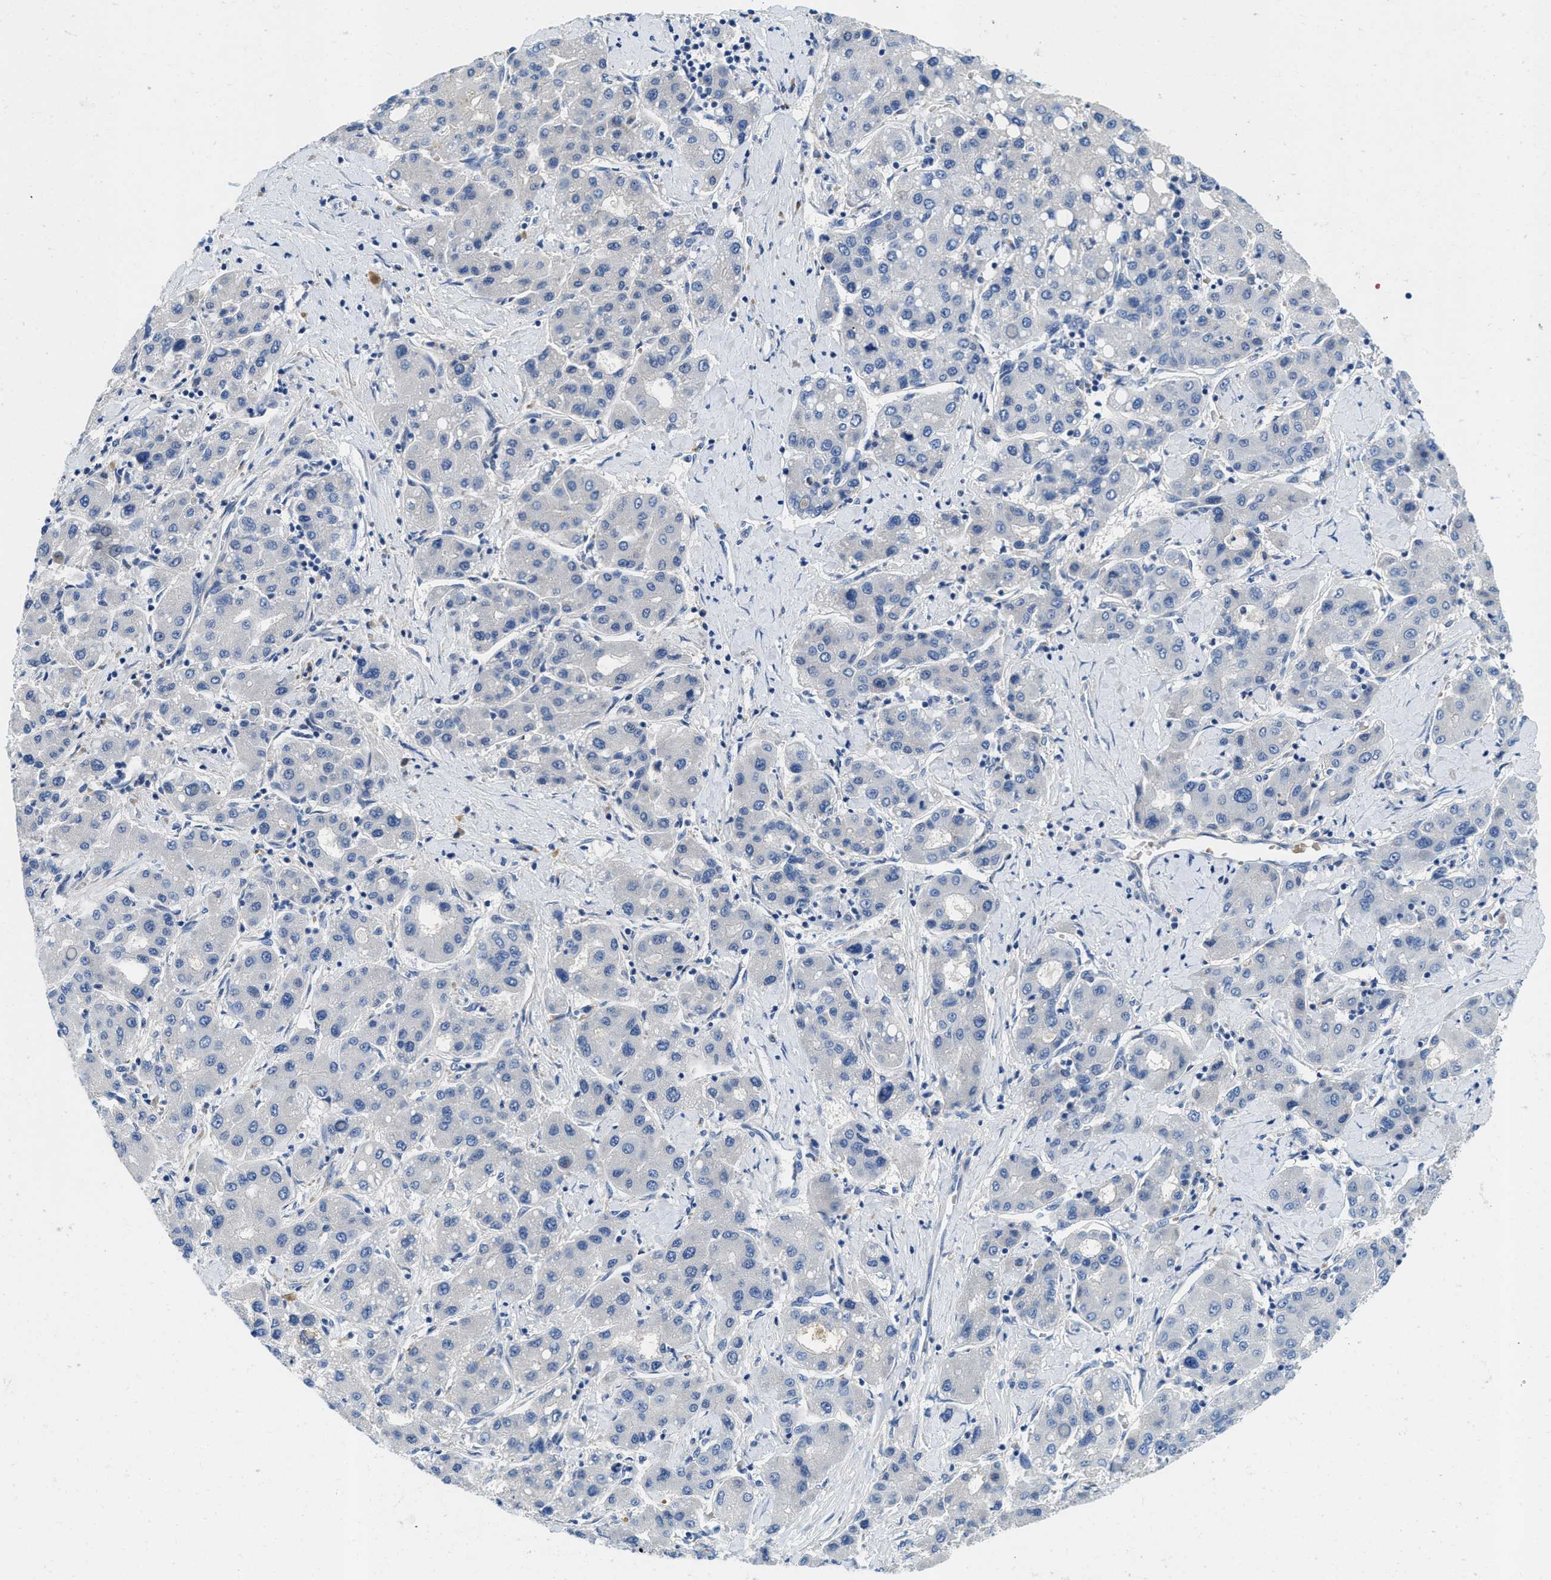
{"staining": {"intensity": "negative", "quantity": "none", "location": "none"}, "tissue": "liver cancer", "cell_type": "Tumor cells", "image_type": "cancer", "snomed": [{"axis": "morphology", "description": "Carcinoma, Hepatocellular, NOS"}, {"axis": "topography", "description": "Liver"}], "caption": "The histopathology image shows no staining of tumor cells in liver hepatocellular carcinoma.", "gene": "TSPAN3", "patient": {"sex": "male", "age": 65}}